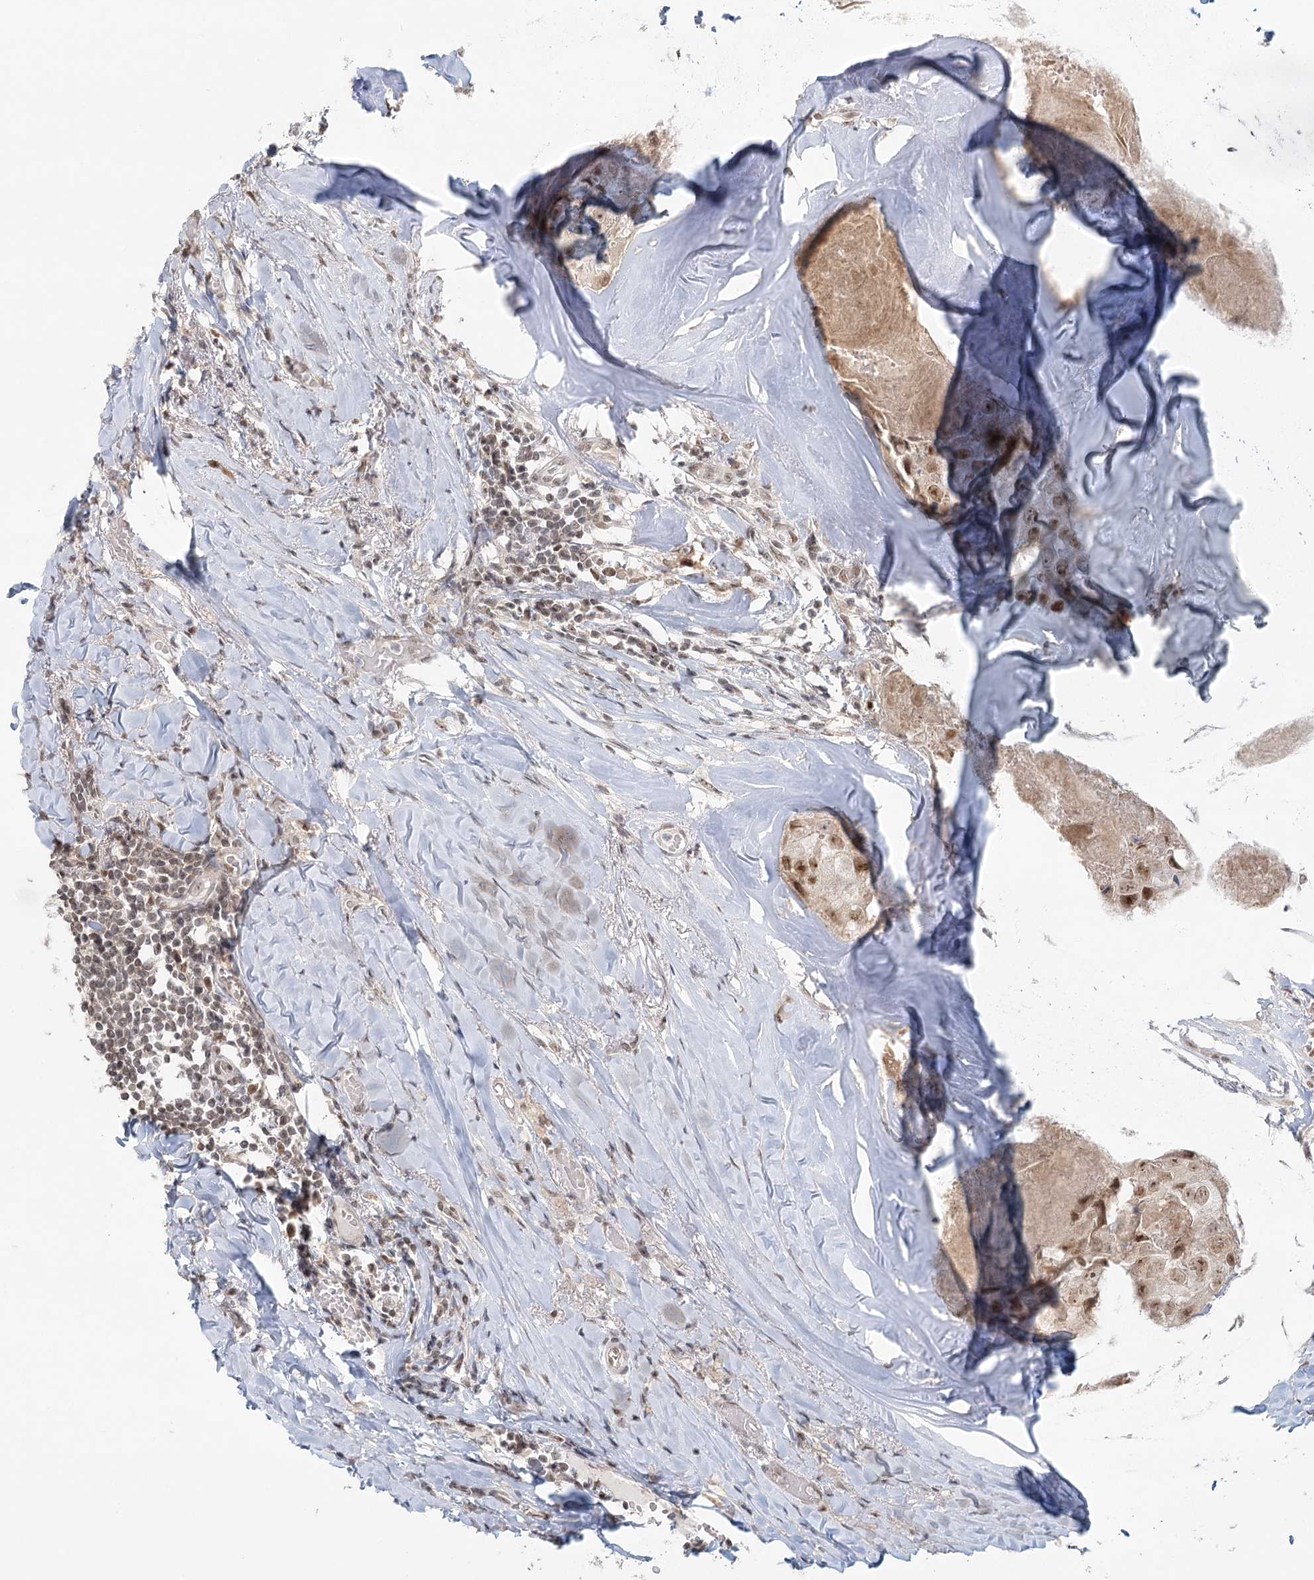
{"staining": {"intensity": "moderate", "quantity": ">75%", "location": "cytoplasmic/membranous,nuclear"}, "tissue": "head and neck cancer", "cell_type": "Tumor cells", "image_type": "cancer", "snomed": [{"axis": "morphology", "description": "Adenocarcinoma, NOS"}, {"axis": "morphology", "description": "Adenocarcinoma, metastatic, NOS"}, {"axis": "topography", "description": "Head-Neck"}], "caption": "An immunohistochemistry histopathology image of tumor tissue is shown. Protein staining in brown labels moderate cytoplasmic/membranous and nuclear positivity in head and neck cancer (adenocarcinoma) within tumor cells.", "gene": "R3HCC1L", "patient": {"sex": "male", "age": 75}}